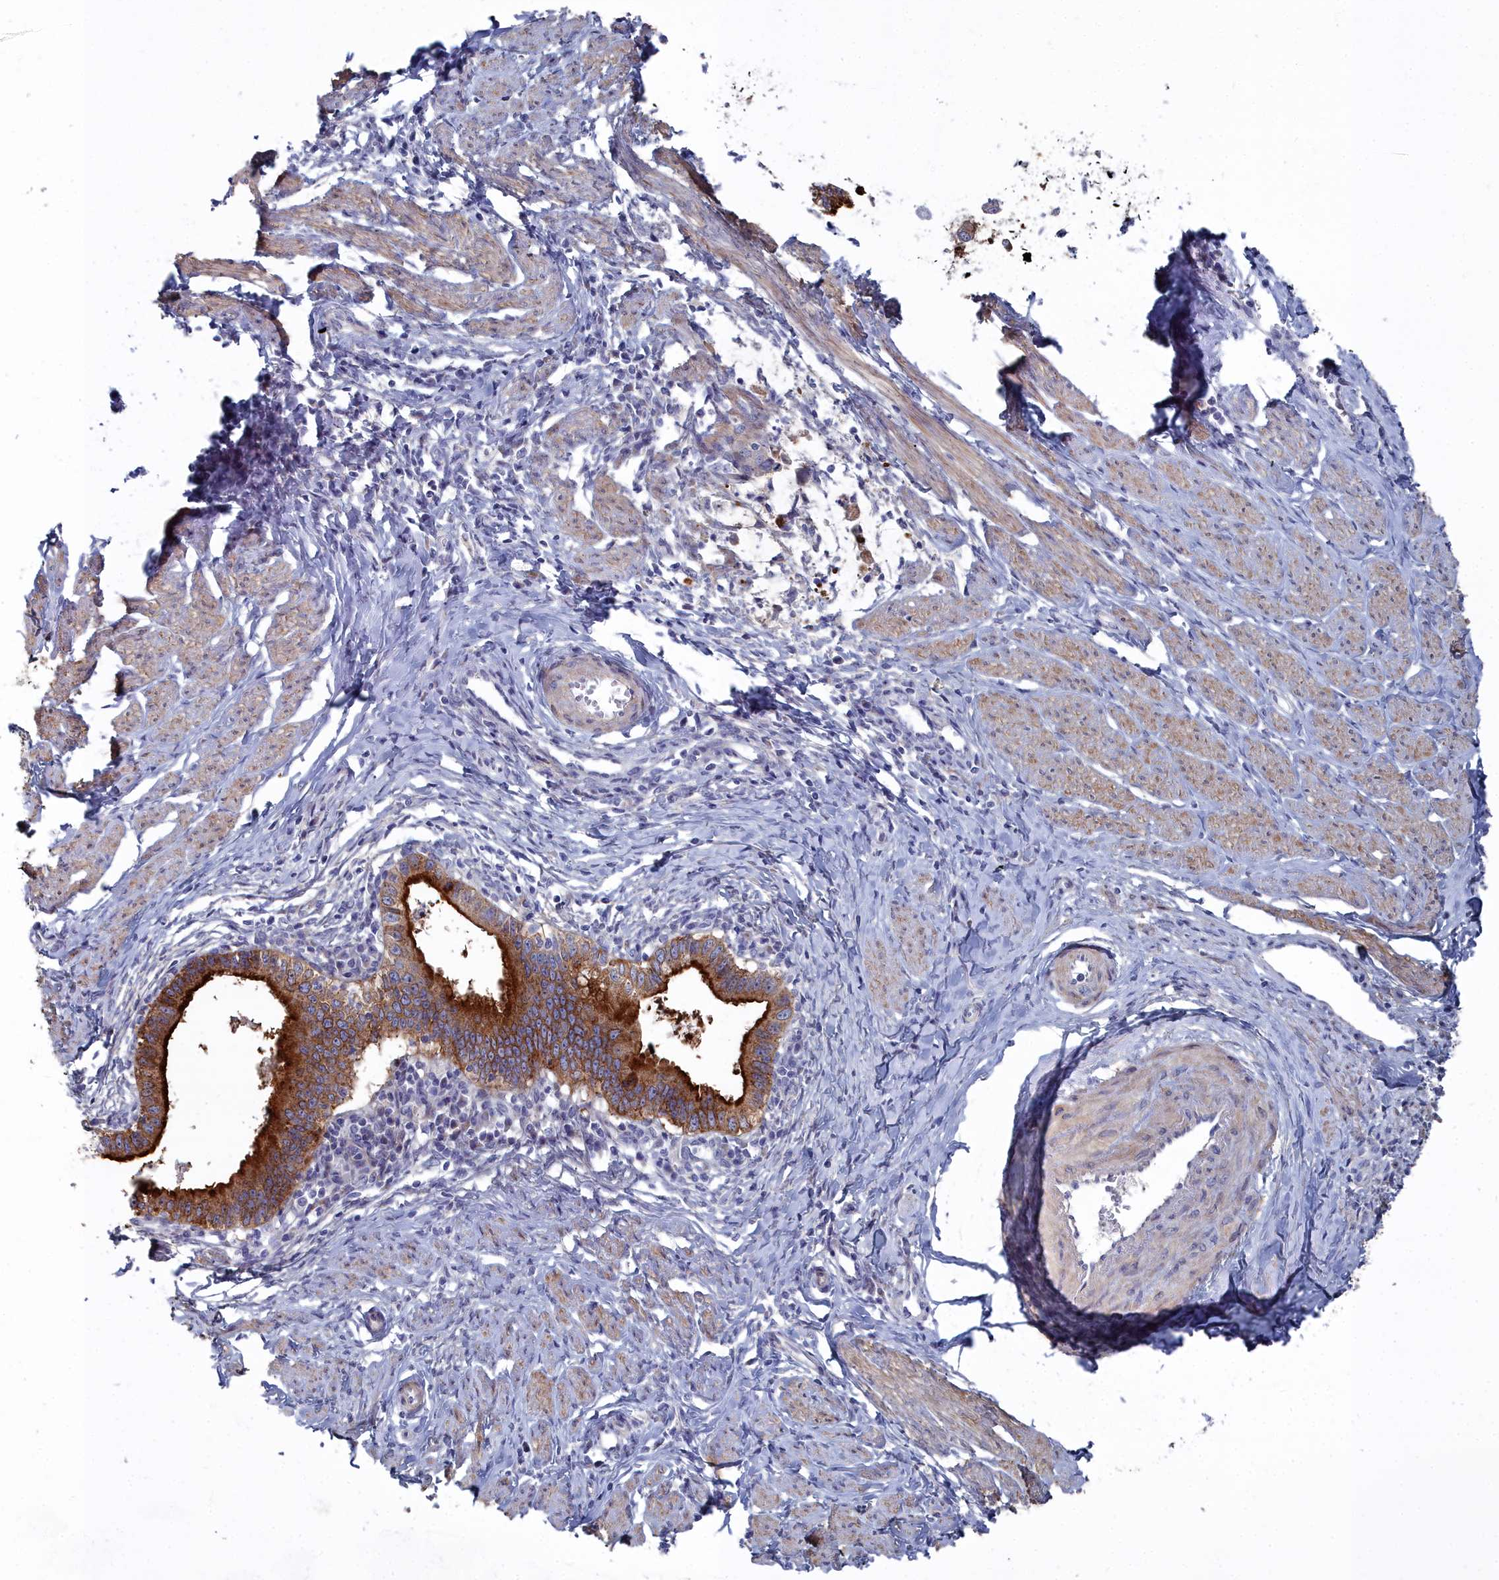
{"staining": {"intensity": "strong", "quantity": ">75%", "location": "cytoplasmic/membranous"}, "tissue": "cervical cancer", "cell_type": "Tumor cells", "image_type": "cancer", "snomed": [{"axis": "morphology", "description": "Adenocarcinoma, NOS"}, {"axis": "topography", "description": "Cervix"}], "caption": "The immunohistochemical stain labels strong cytoplasmic/membranous expression in tumor cells of cervical adenocarcinoma tissue.", "gene": "SHISAL2A", "patient": {"sex": "female", "age": 36}}